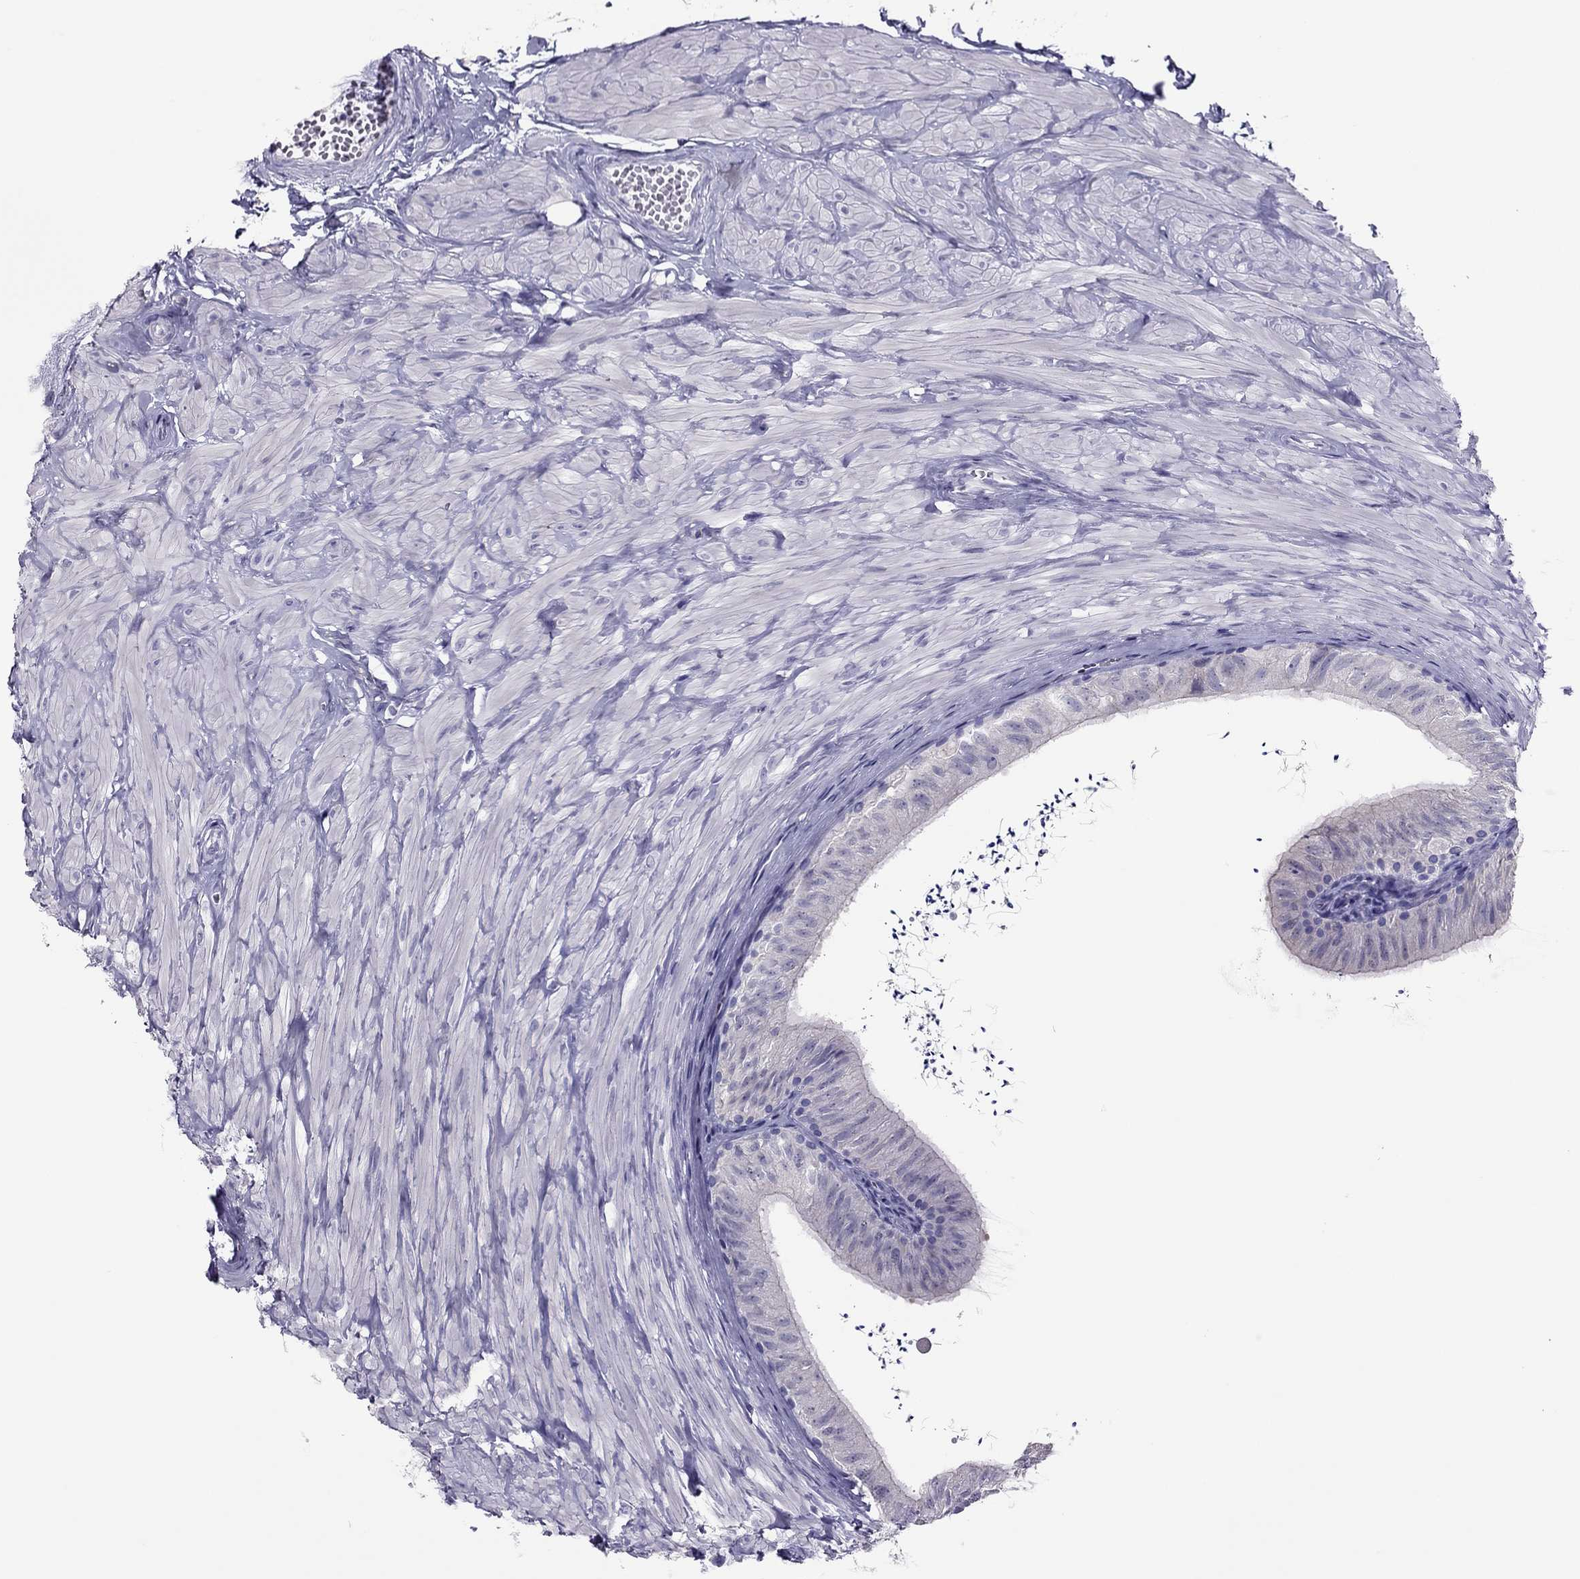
{"staining": {"intensity": "negative", "quantity": "none", "location": "none"}, "tissue": "epididymis", "cell_type": "Glandular cells", "image_type": "normal", "snomed": [{"axis": "morphology", "description": "Normal tissue, NOS"}, {"axis": "topography", "description": "Epididymis"}], "caption": "A high-resolution micrograph shows IHC staining of benign epididymis, which exhibits no significant positivity in glandular cells.", "gene": "PDE6A", "patient": {"sex": "male", "age": 32}}